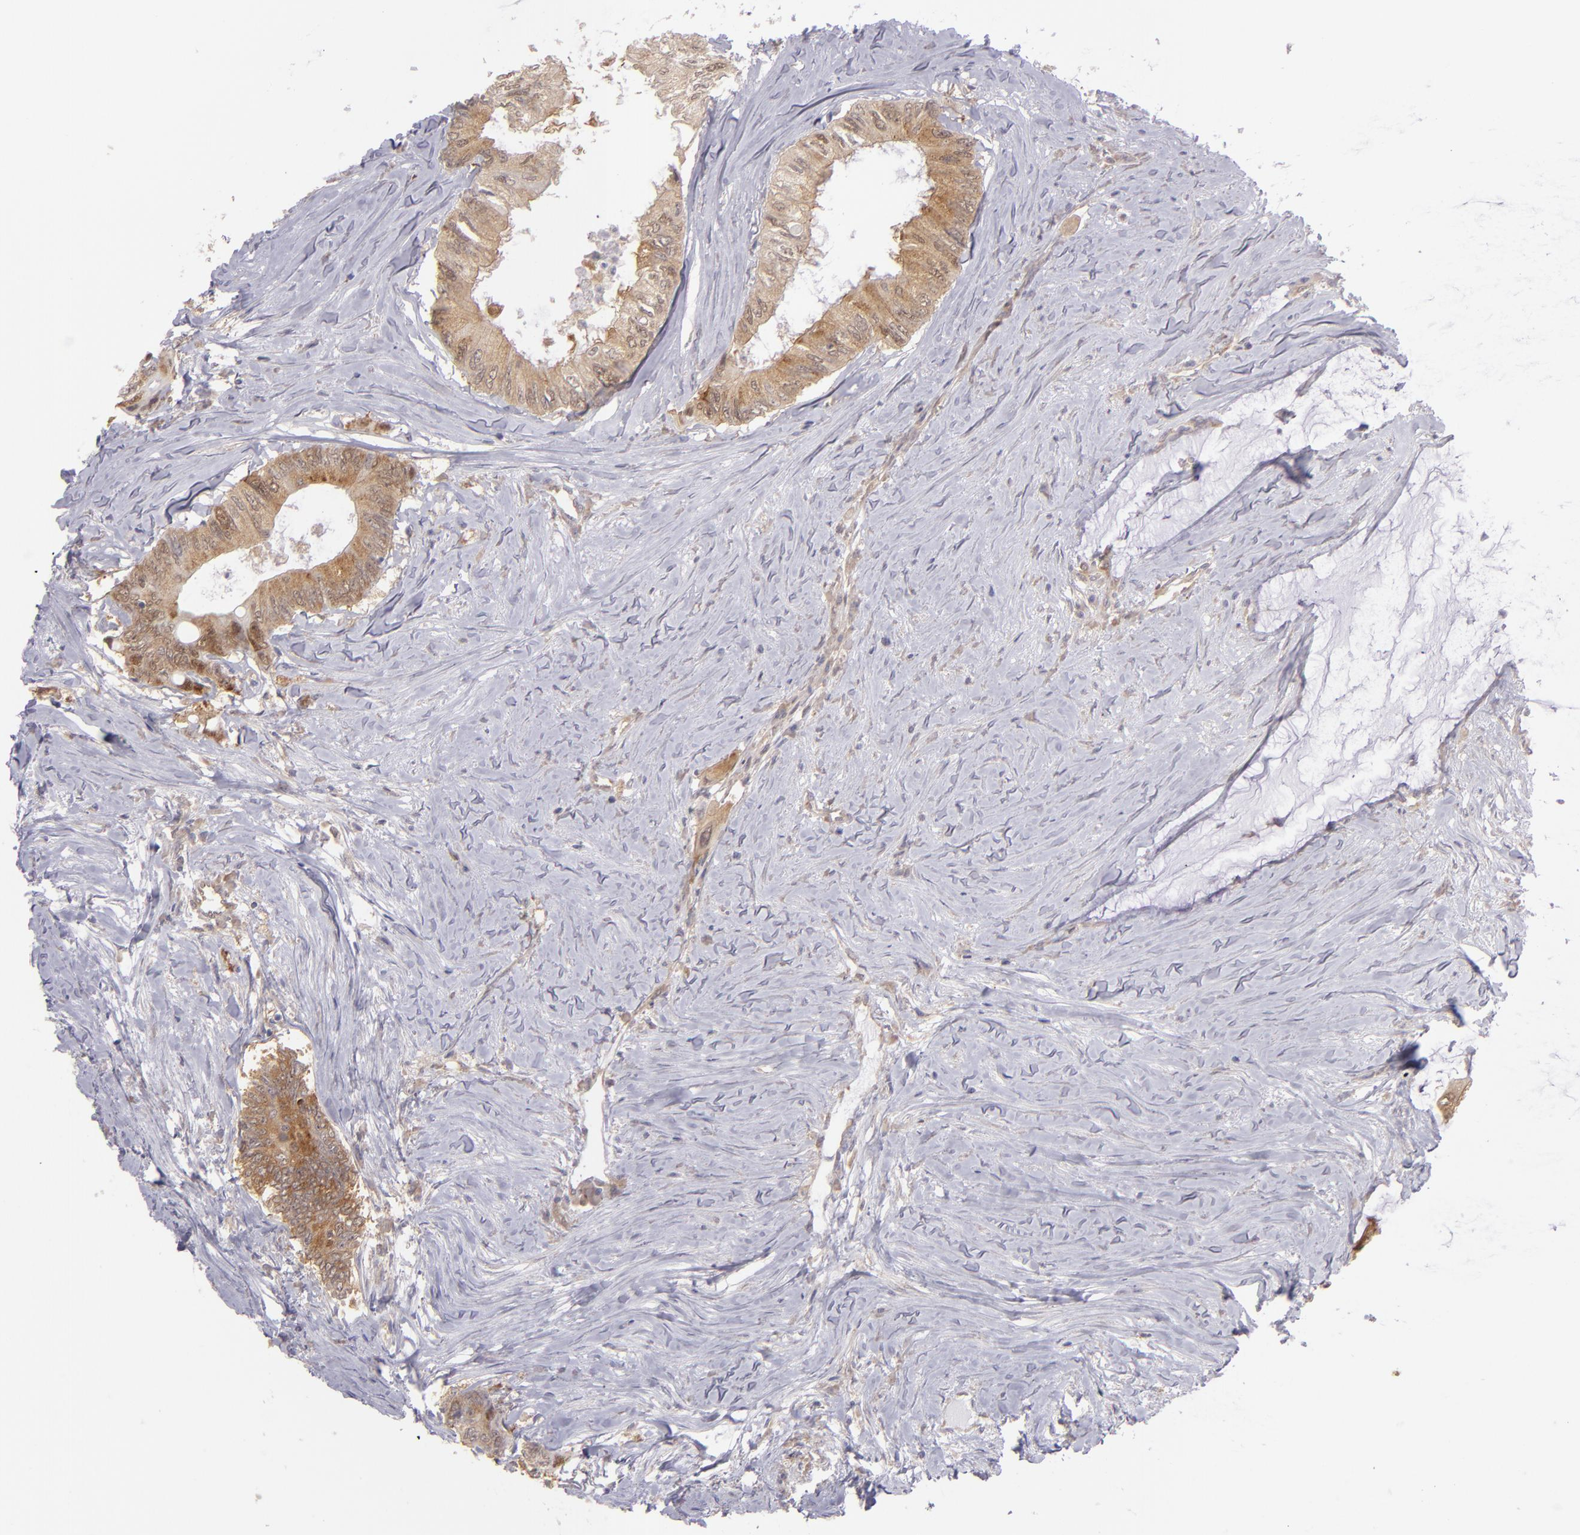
{"staining": {"intensity": "strong", "quantity": ">75%", "location": "cytoplasmic/membranous"}, "tissue": "colorectal cancer", "cell_type": "Tumor cells", "image_type": "cancer", "snomed": [{"axis": "morphology", "description": "Adenocarcinoma, NOS"}, {"axis": "topography", "description": "Colon"}], "caption": "DAB (3,3'-diaminobenzidine) immunohistochemical staining of human adenocarcinoma (colorectal) exhibits strong cytoplasmic/membranous protein positivity in approximately >75% of tumor cells.", "gene": "PTPN13", "patient": {"sex": "male", "age": 65}}